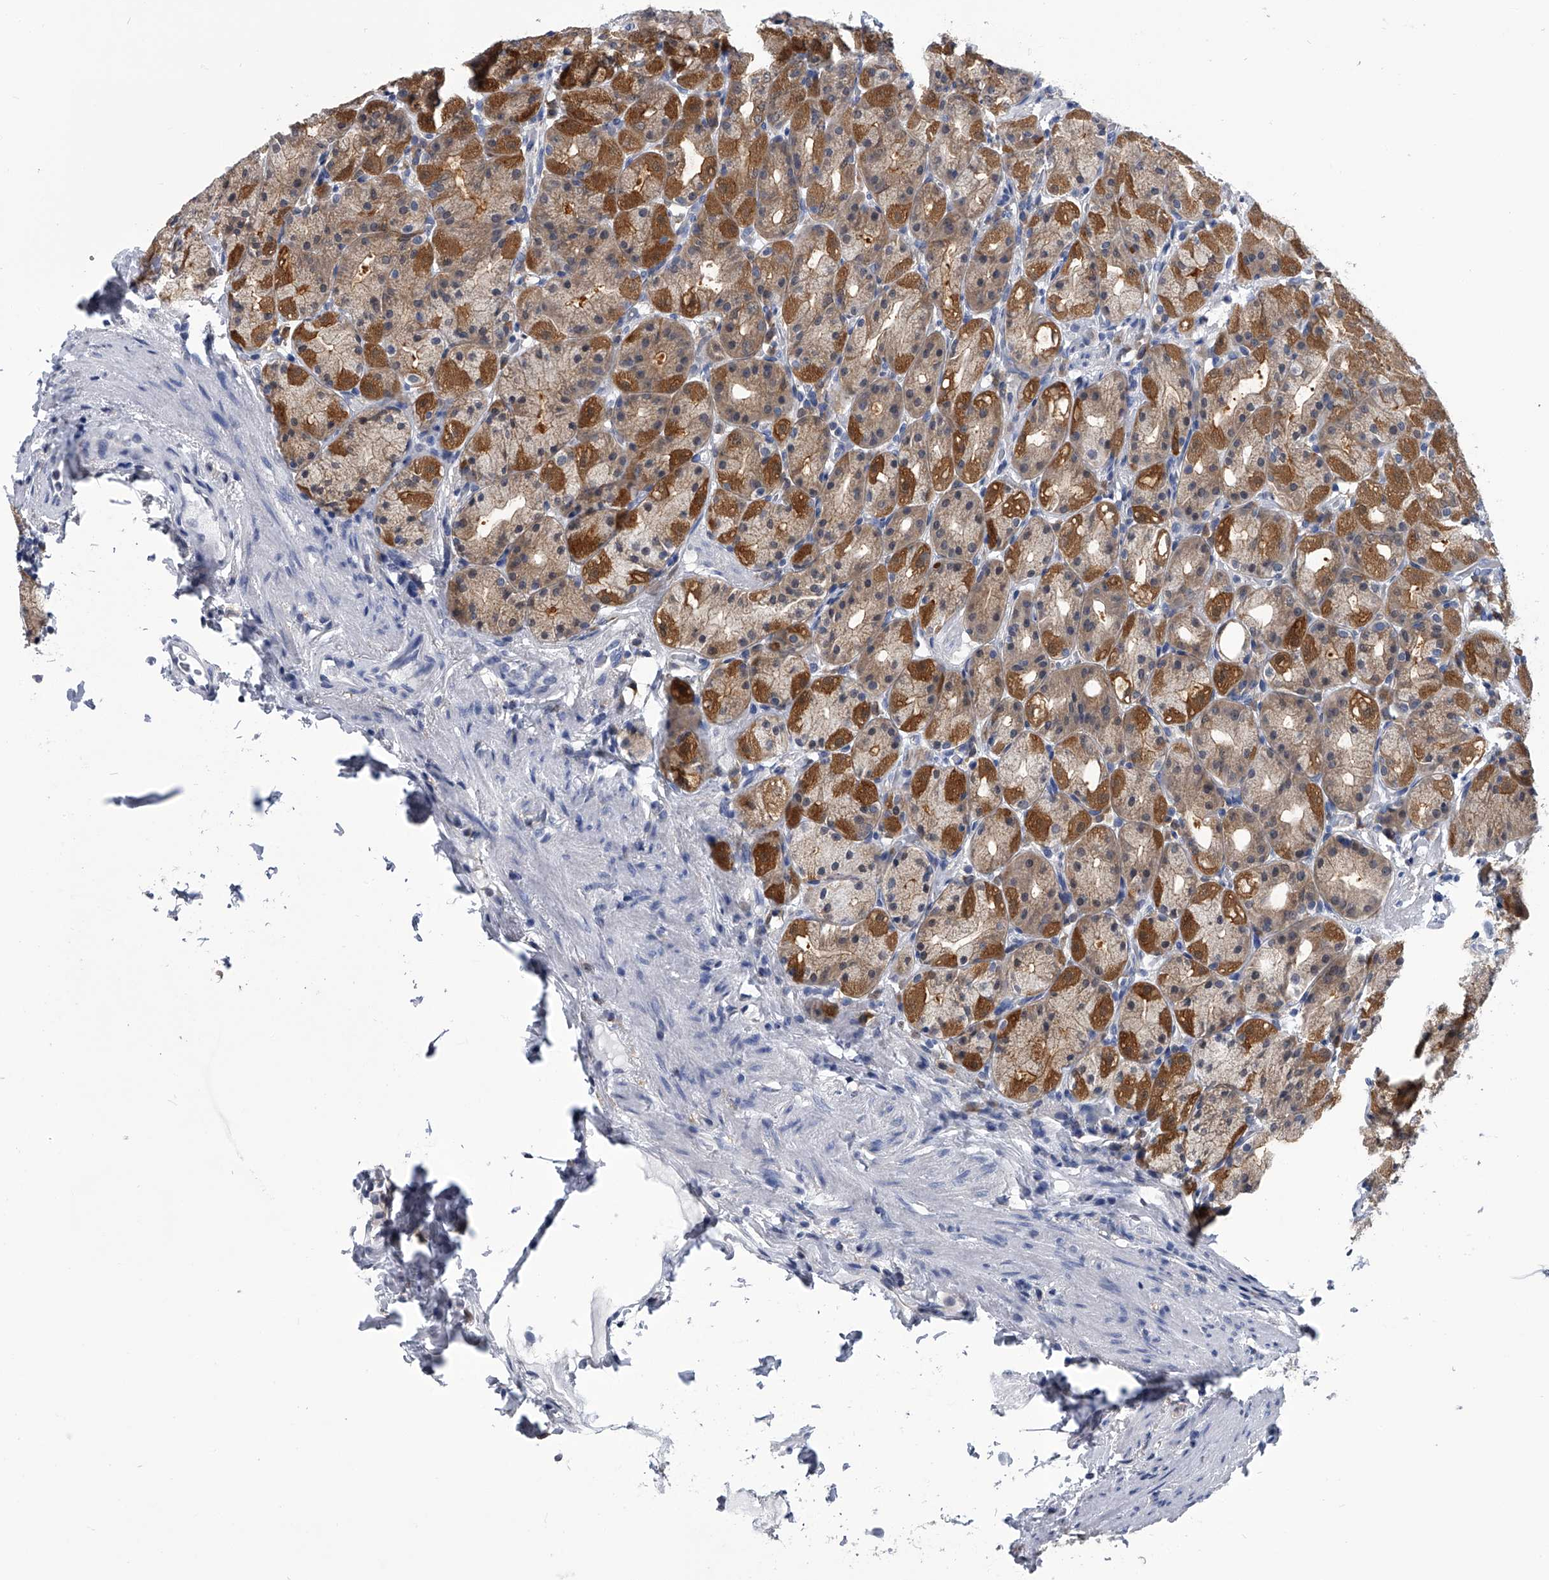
{"staining": {"intensity": "strong", "quantity": ">75%", "location": "cytoplasmic/membranous"}, "tissue": "stomach", "cell_type": "Glandular cells", "image_type": "normal", "snomed": [{"axis": "morphology", "description": "Normal tissue, NOS"}, {"axis": "topography", "description": "Stomach, upper"}], "caption": "A histopathology image of stomach stained for a protein reveals strong cytoplasmic/membranous brown staining in glandular cells. The staining was performed using DAB to visualize the protein expression in brown, while the nuclei were stained in blue with hematoxylin (Magnification: 20x).", "gene": "PDXK", "patient": {"sex": "male", "age": 68}}